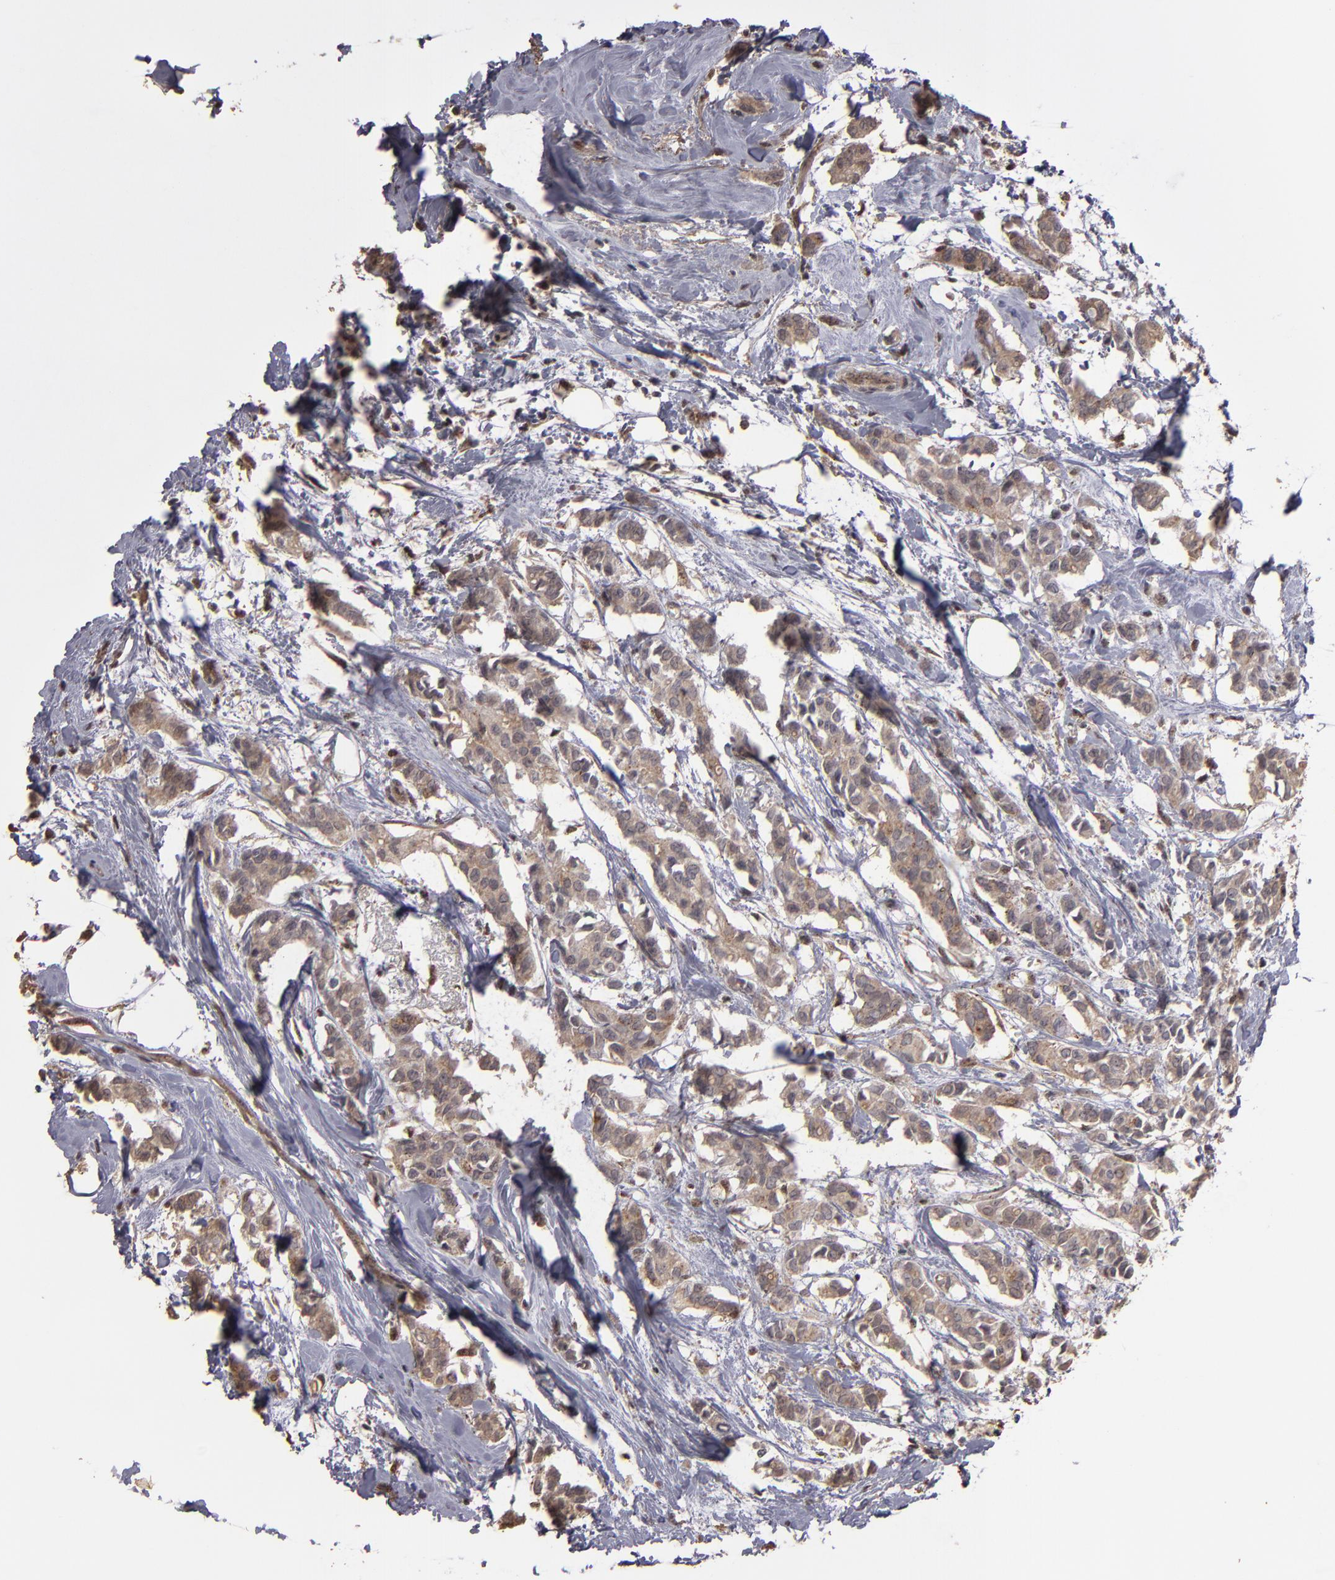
{"staining": {"intensity": "moderate", "quantity": ">75%", "location": "cytoplasmic/membranous"}, "tissue": "breast cancer", "cell_type": "Tumor cells", "image_type": "cancer", "snomed": [{"axis": "morphology", "description": "Duct carcinoma"}, {"axis": "topography", "description": "Breast"}], "caption": "Immunohistochemistry (IHC) photomicrograph of infiltrating ductal carcinoma (breast) stained for a protein (brown), which shows medium levels of moderate cytoplasmic/membranous positivity in about >75% of tumor cells.", "gene": "CD55", "patient": {"sex": "female", "age": 84}}